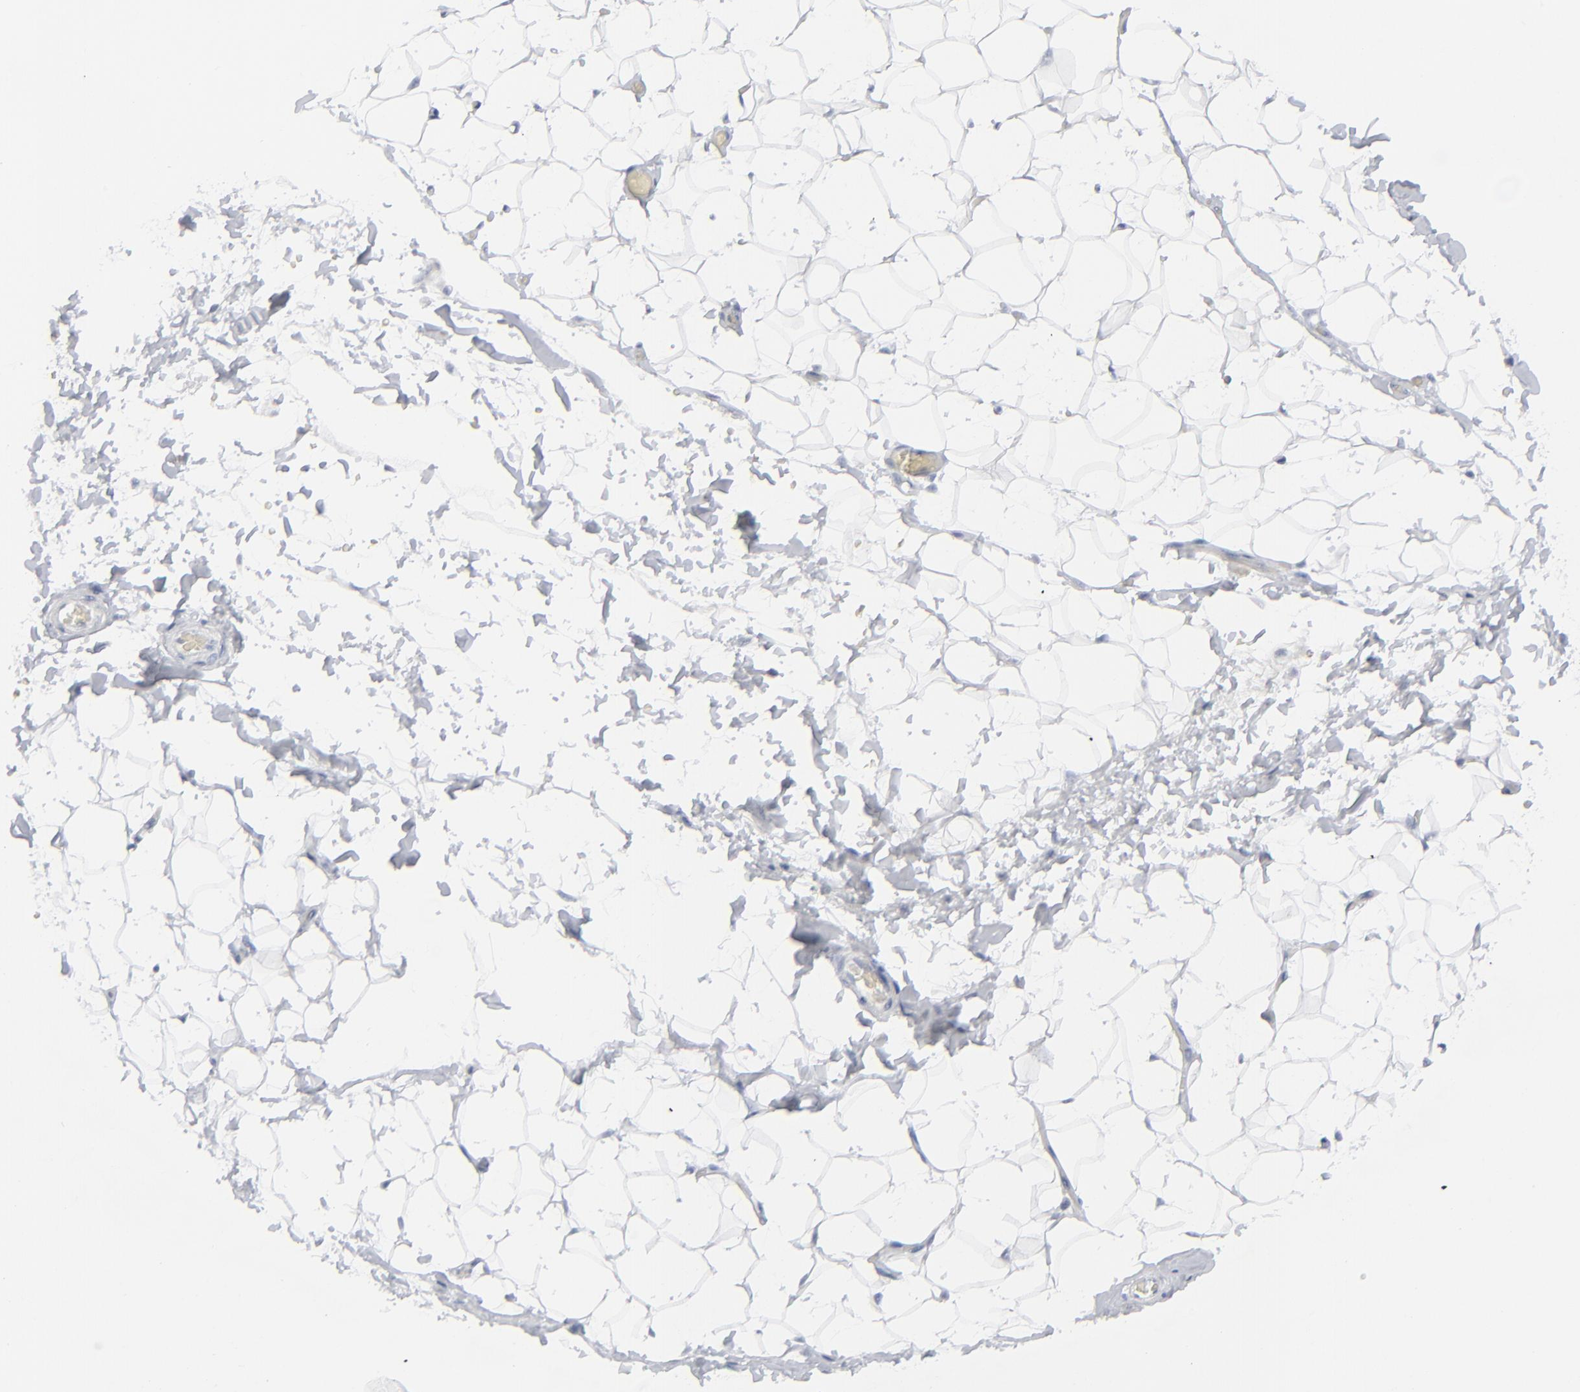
{"staining": {"intensity": "negative", "quantity": "none", "location": "none"}, "tissue": "adipose tissue", "cell_type": "Adipocytes", "image_type": "normal", "snomed": [{"axis": "morphology", "description": "Normal tissue, NOS"}, {"axis": "topography", "description": "Soft tissue"}], "caption": "Photomicrograph shows no protein staining in adipocytes of benign adipose tissue.", "gene": "MSLN", "patient": {"sex": "male", "age": 26}}